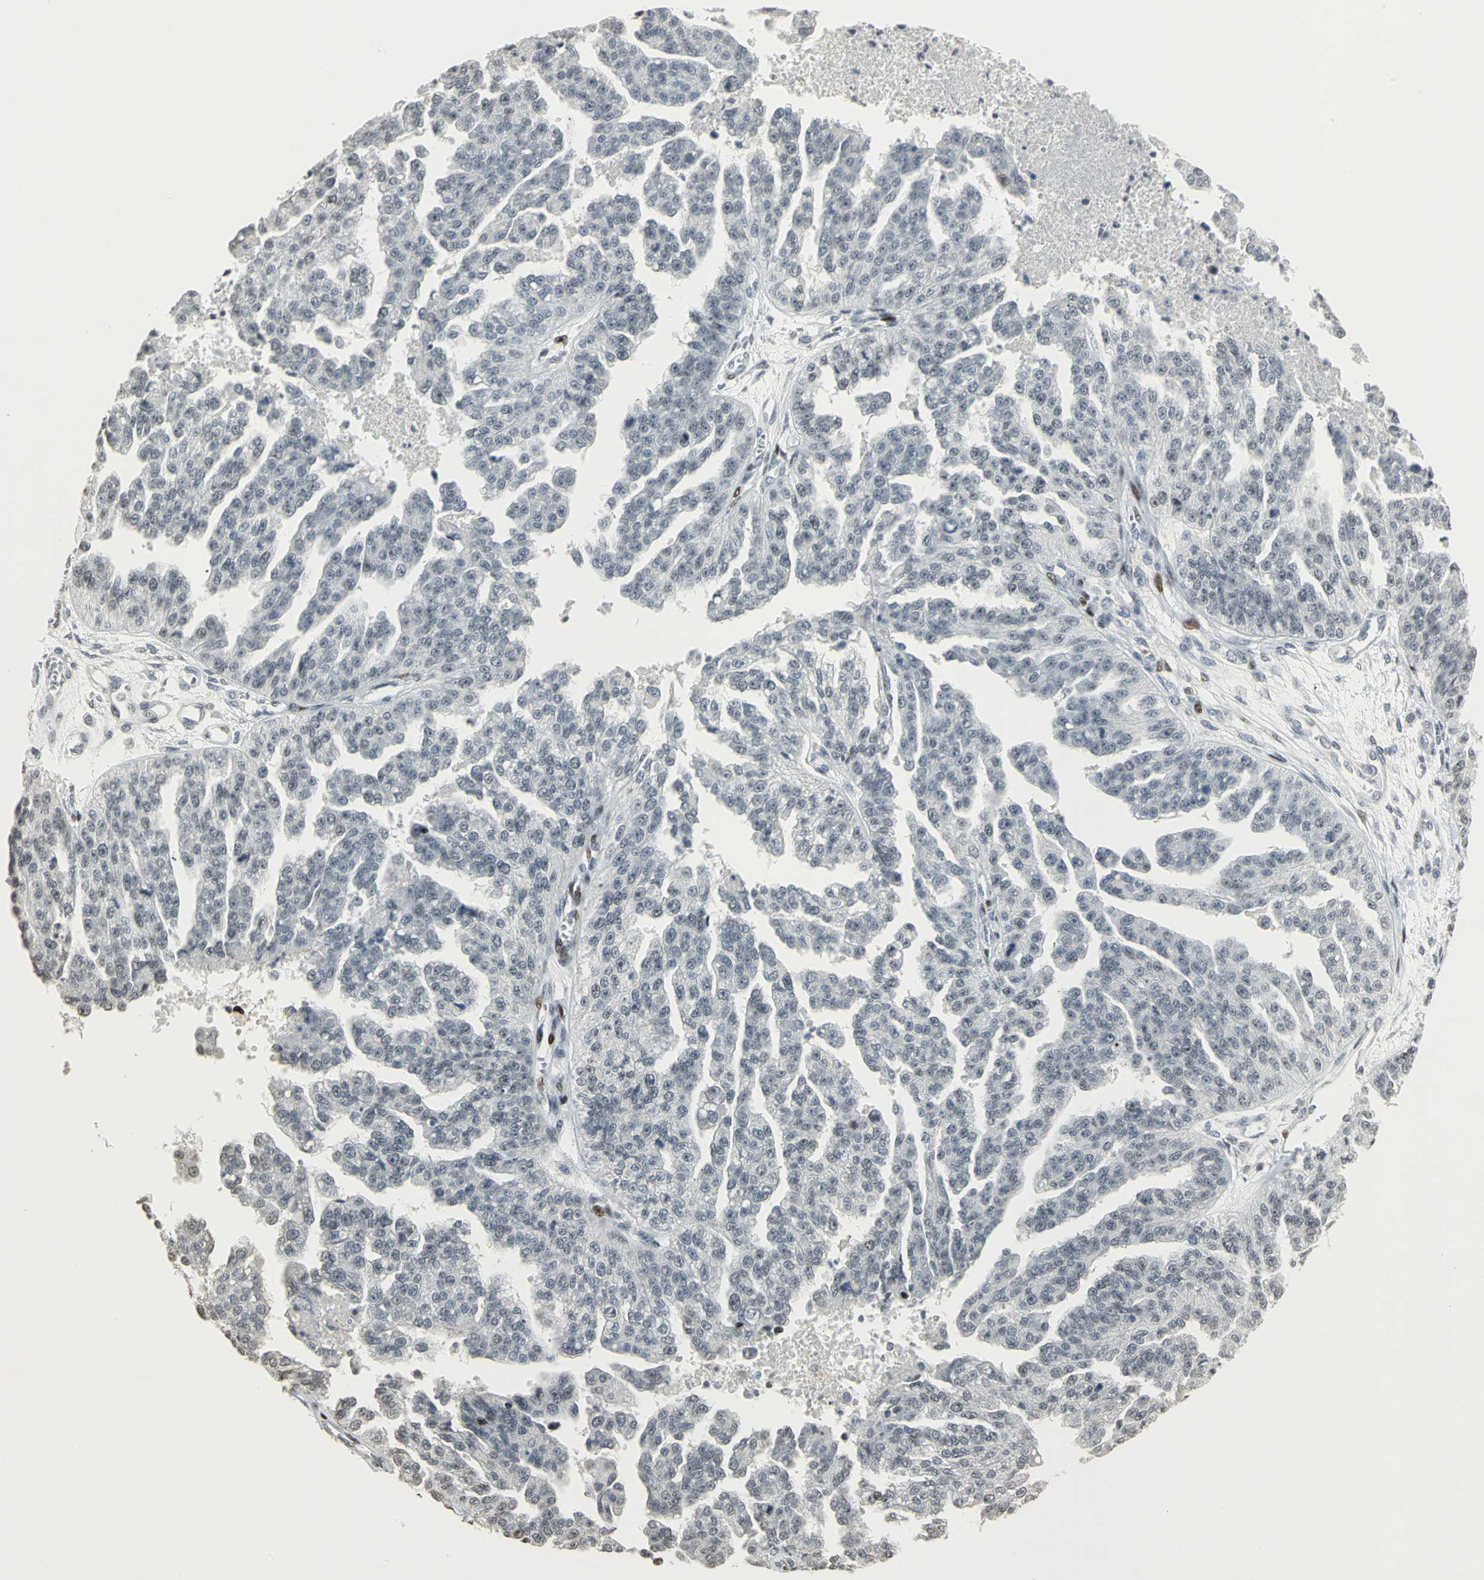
{"staining": {"intensity": "negative", "quantity": "none", "location": "none"}, "tissue": "ovarian cancer", "cell_type": "Tumor cells", "image_type": "cancer", "snomed": [{"axis": "morphology", "description": "Cystadenocarcinoma, serous, NOS"}, {"axis": "topography", "description": "Ovary"}], "caption": "Photomicrograph shows no protein staining in tumor cells of serous cystadenocarcinoma (ovarian) tissue.", "gene": "KDM1A", "patient": {"sex": "female", "age": 58}}